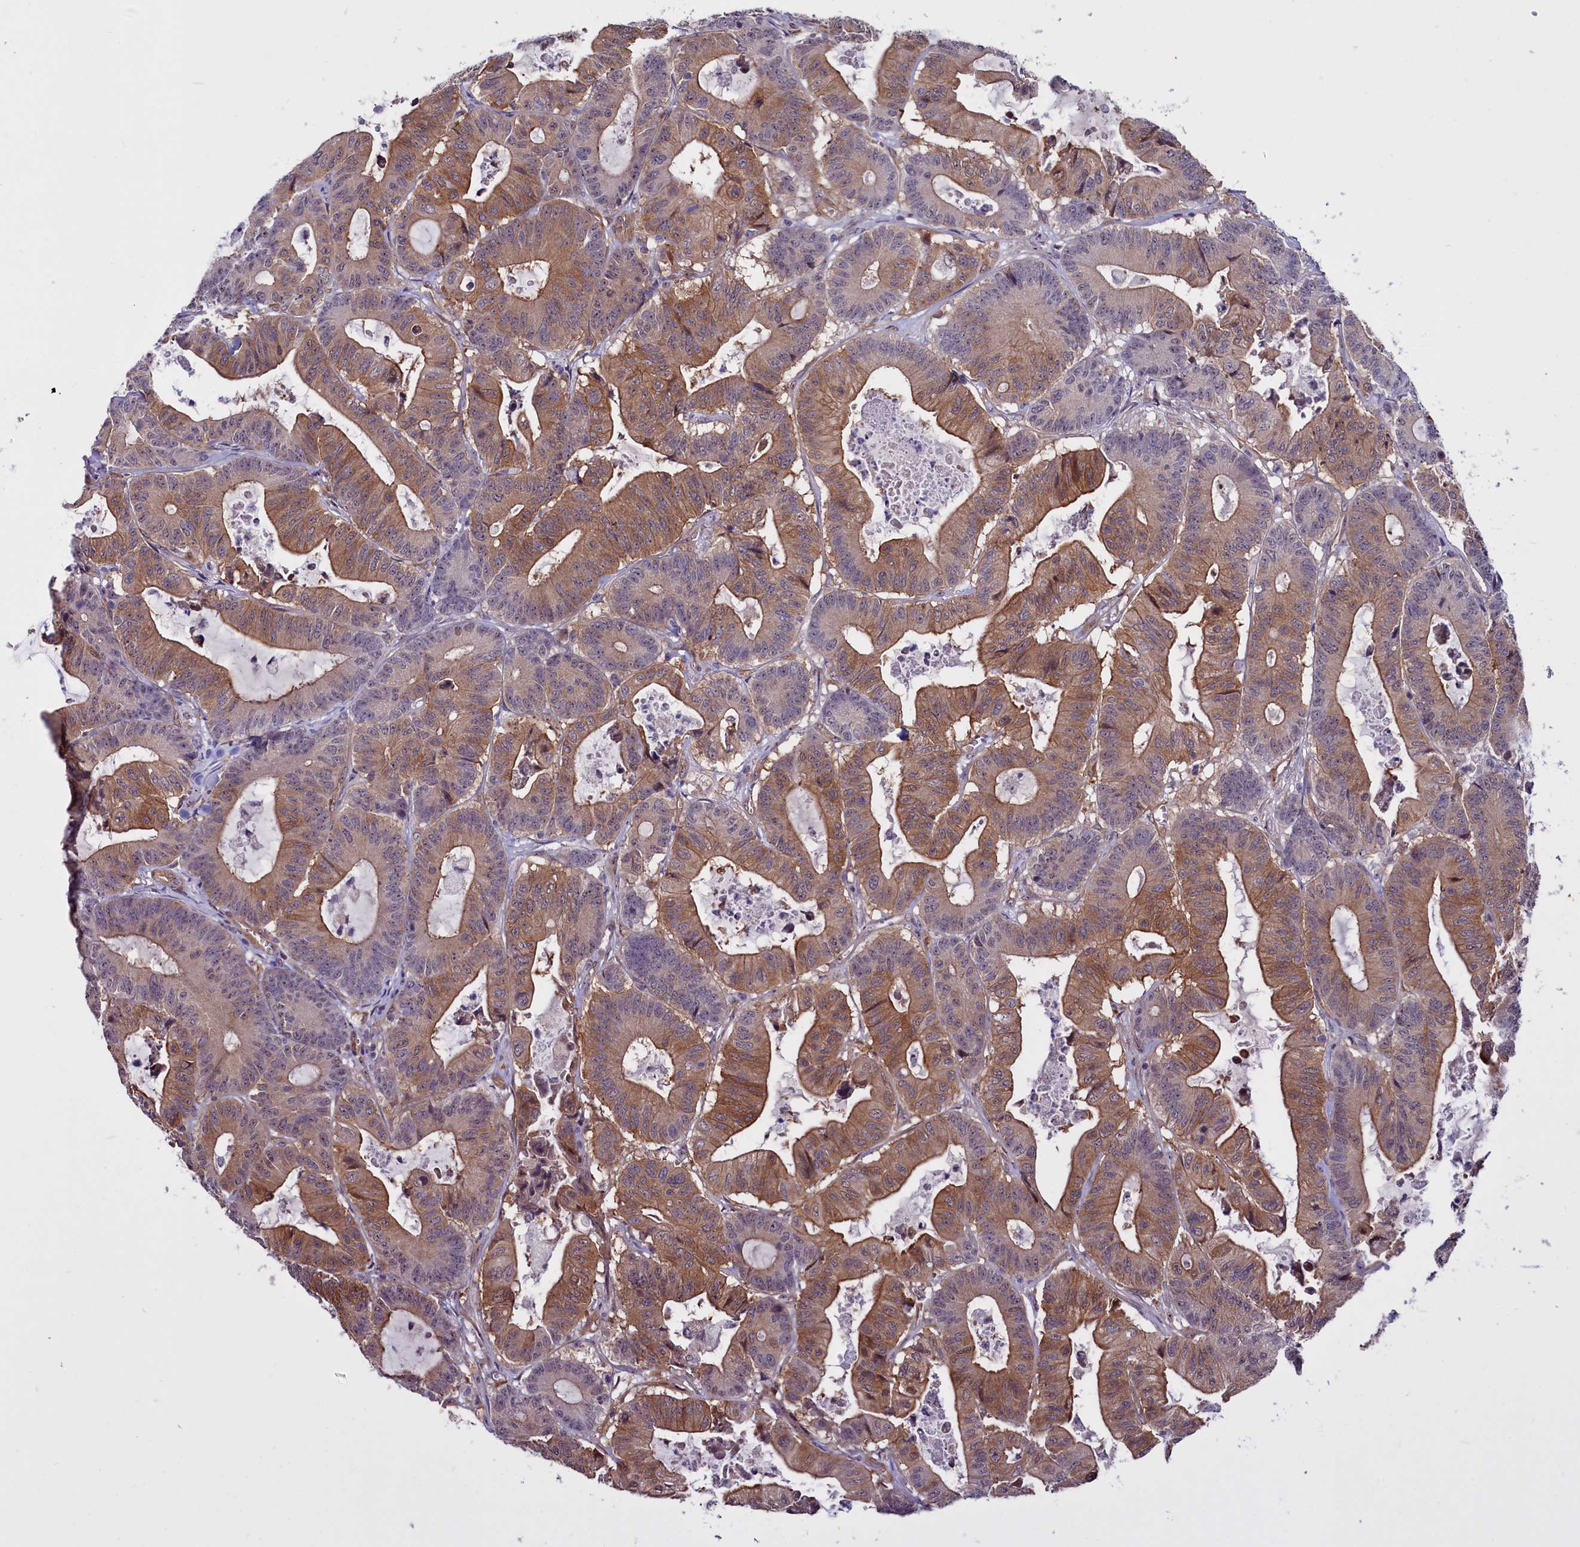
{"staining": {"intensity": "moderate", "quantity": ">75%", "location": "cytoplasmic/membranous"}, "tissue": "colorectal cancer", "cell_type": "Tumor cells", "image_type": "cancer", "snomed": [{"axis": "morphology", "description": "Adenocarcinoma, NOS"}, {"axis": "topography", "description": "Colon"}], "caption": "Tumor cells demonstrate moderate cytoplasmic/membranous expression in about >75% of cells in colorectal cancer.", "gene": "BCAR1", "patient": {"sex": "female", "age": 84}}